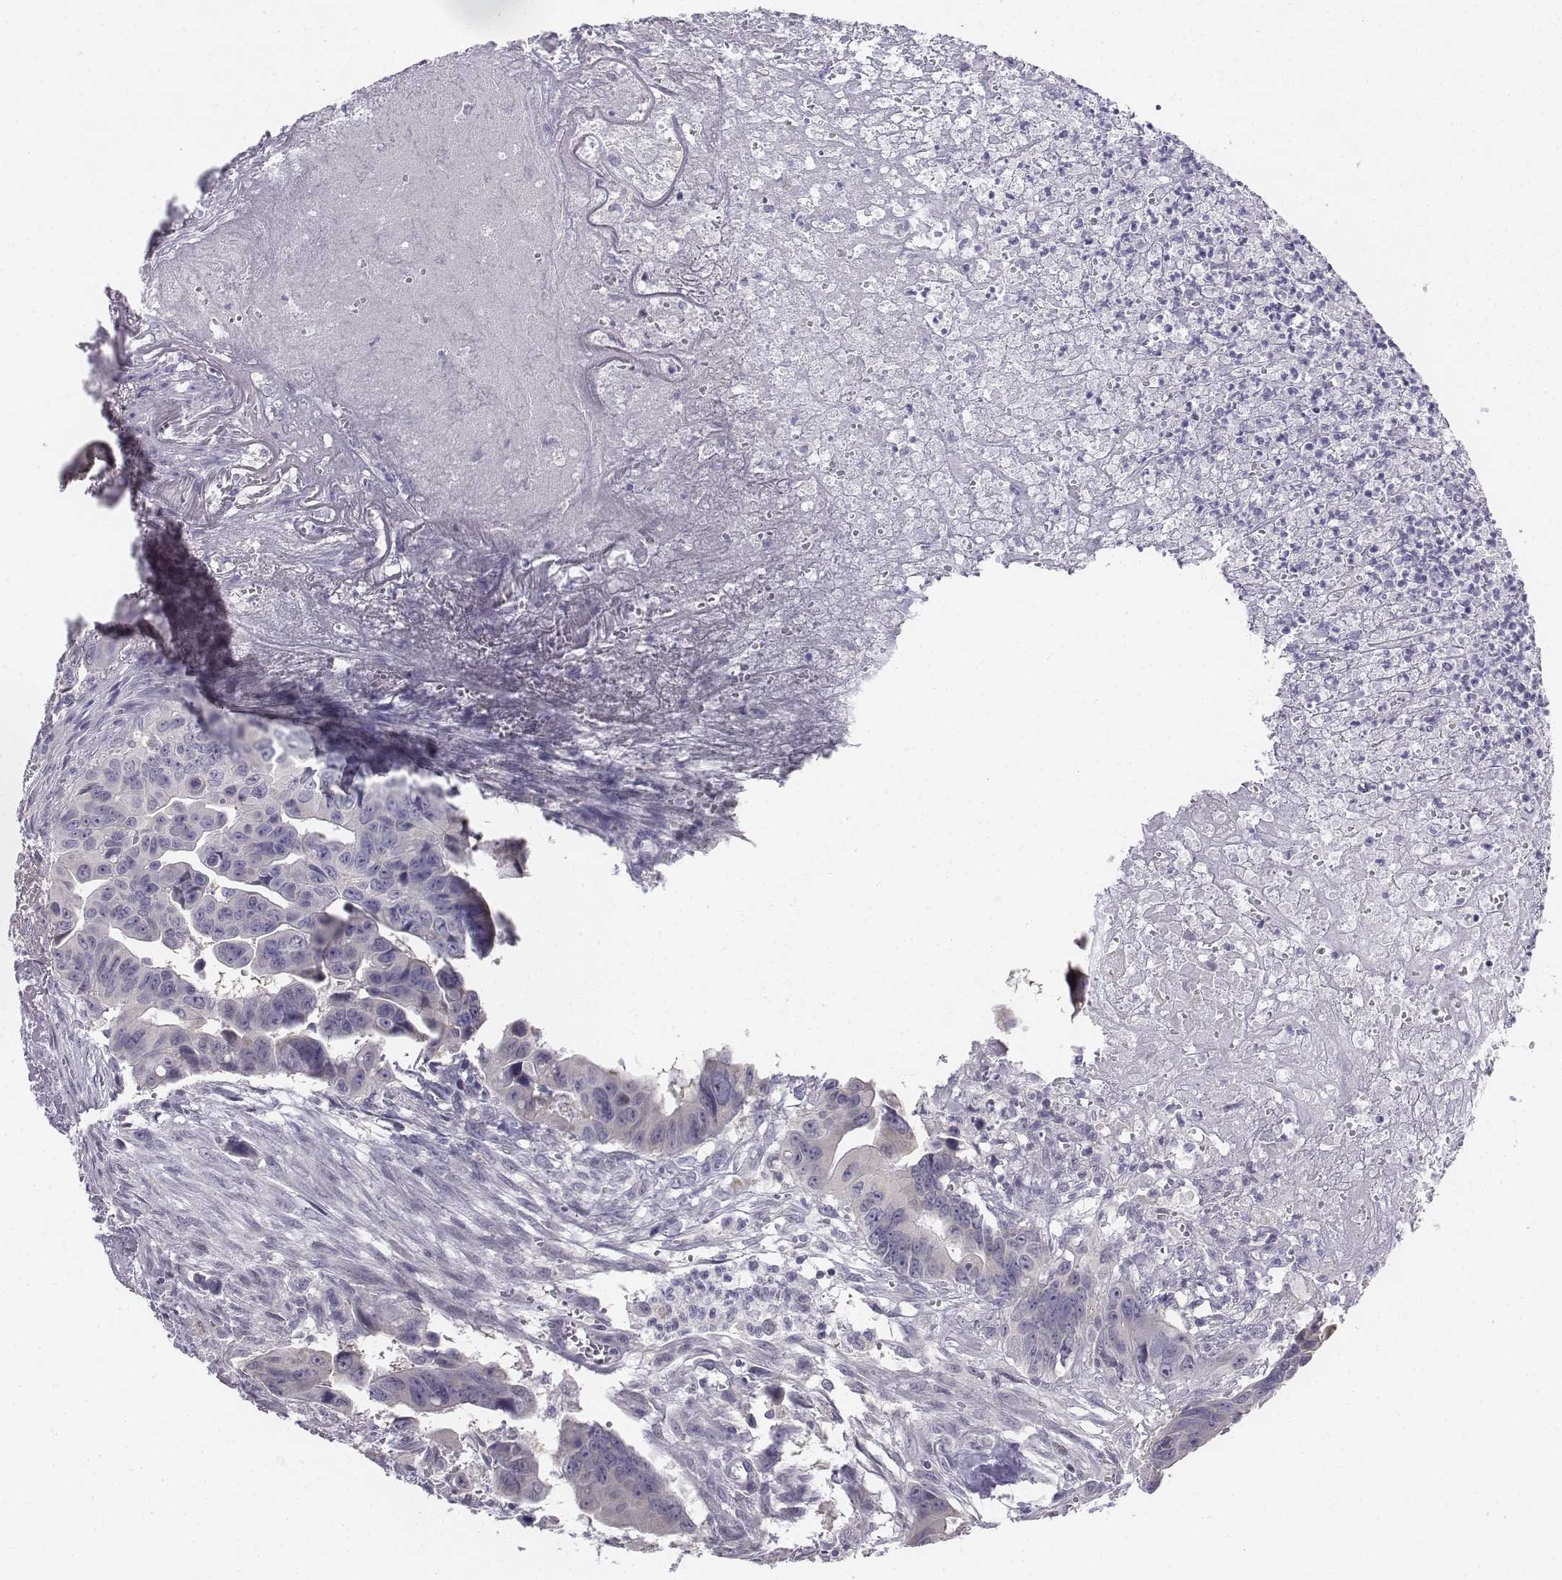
{"staining": {"intensity": "negative", "quantity": "none", "location": "none"}, "tissue": "colorectal cancer", "cell_type": "Tumor cells", "image_type": "cancer", "snomed": [{"axis": "morphology", "description": "Adenocarcinoma, NOS"}, {"axis": "topography", "description": "Colon"}], "caption": "Immunohistochemistry (IHC) photomicrograph of neoplastic tissue: adenocarcinoma (colorectal) stained with DAB (3,3'-diaminobenzidine) displays no significant protein staining in tumor cells.", "gene": "PENK", "patient": {"sex": "female", "age": 87}}